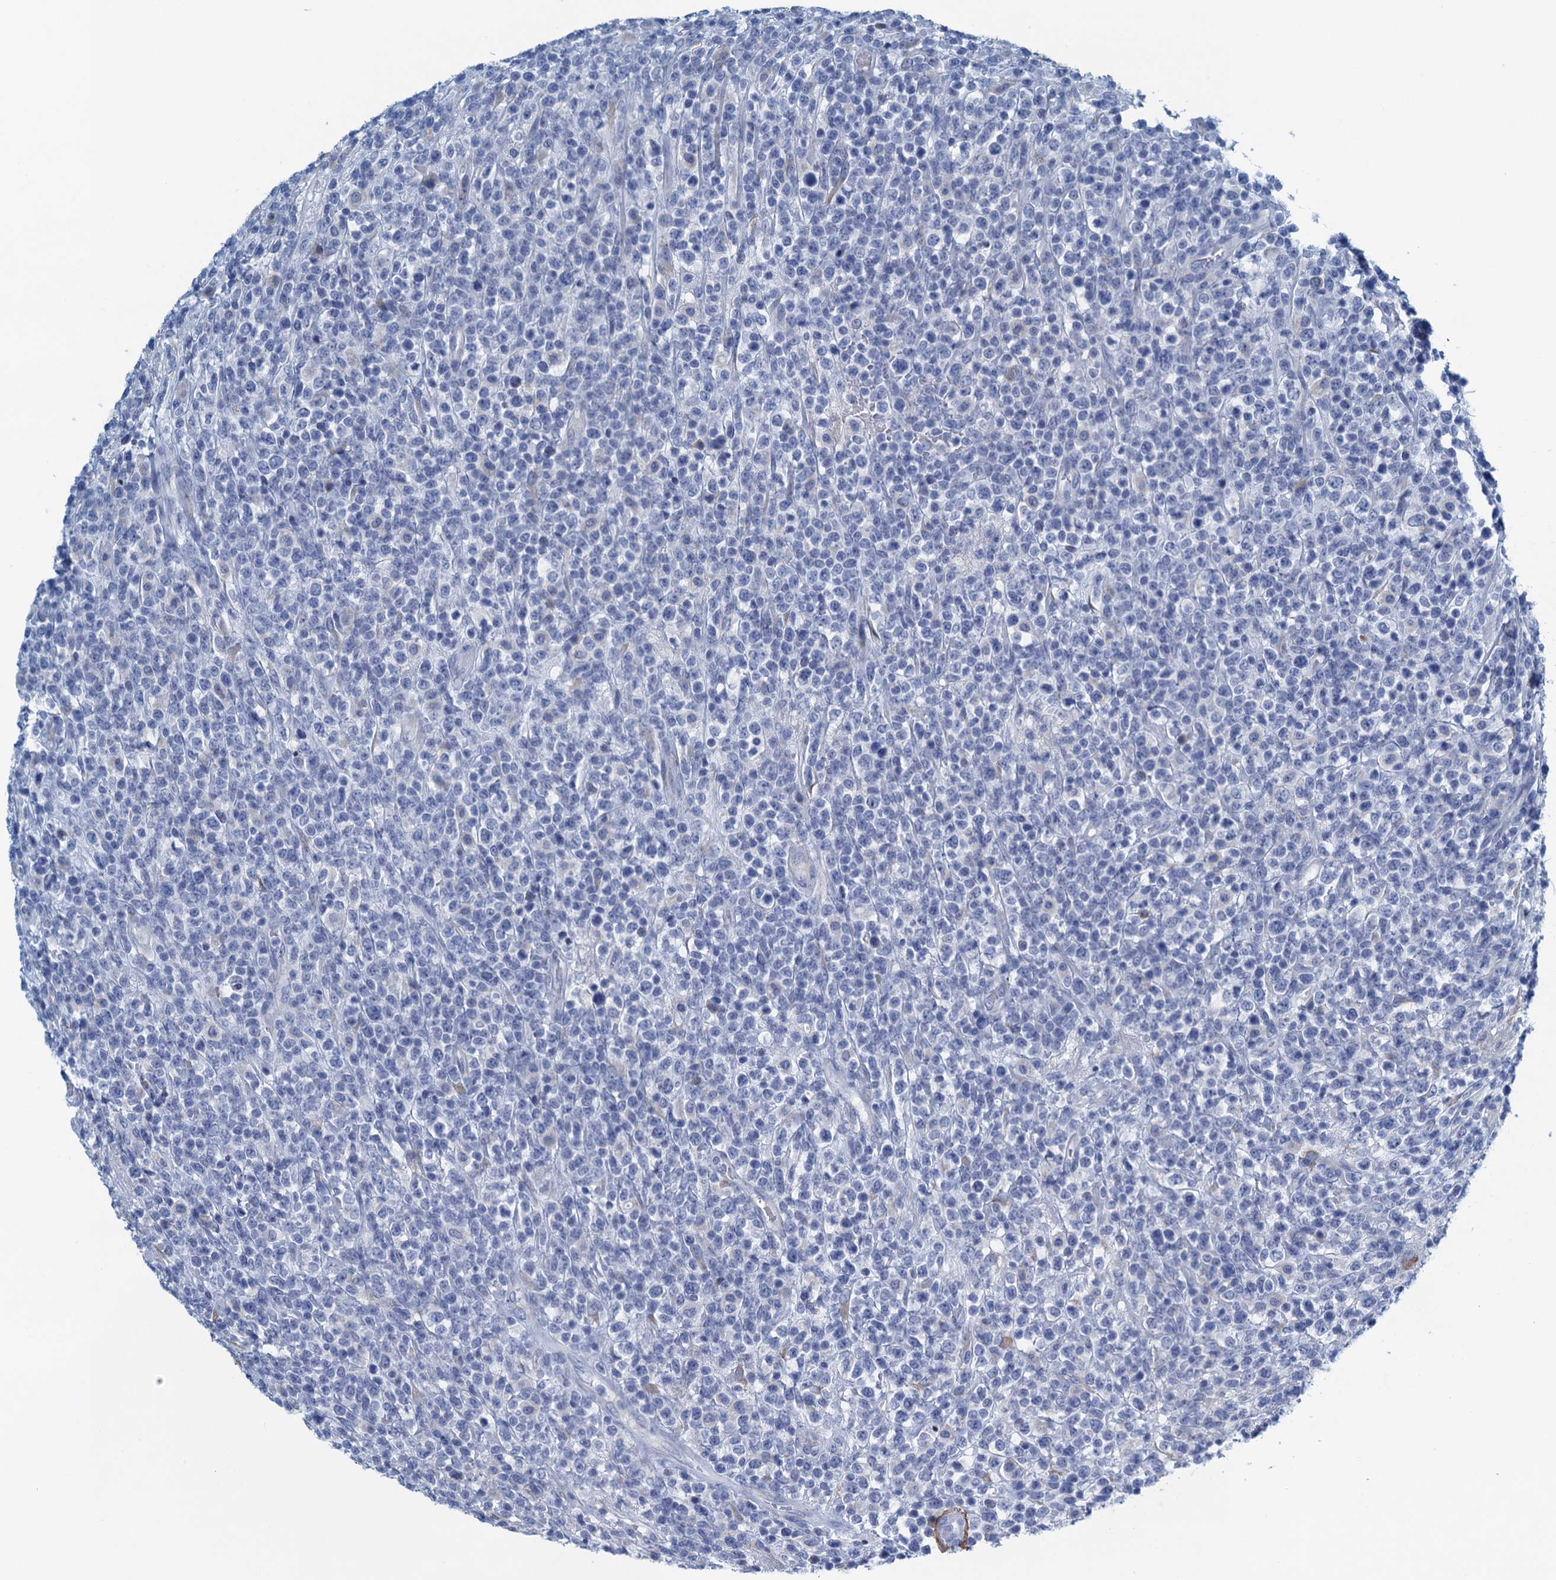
{"staining": {"intensity": "negative", "quantity": "none", "location": "none"}, "tissue": "lymphoma", "cell_type": "Tumor cells", "image_type": "cancer", "snomed": [{"axis": "morphology", "description": "Malignant lymphoma, non-Hodgkin's type, High grade"}, {"axis": "topography", "description": "Colon"}], "caption": "Immunohistochemistry of human lymphoma demonstrates no staining in tumor cells. (Stains: DAB (3,3'-diaminobenzidine) IHC with hematoxylin counter stain, Microscopy: brightfield microscopy at high magnification).", "gene": "C10orf88", "patient": {"sex": "female", "age": 53}}